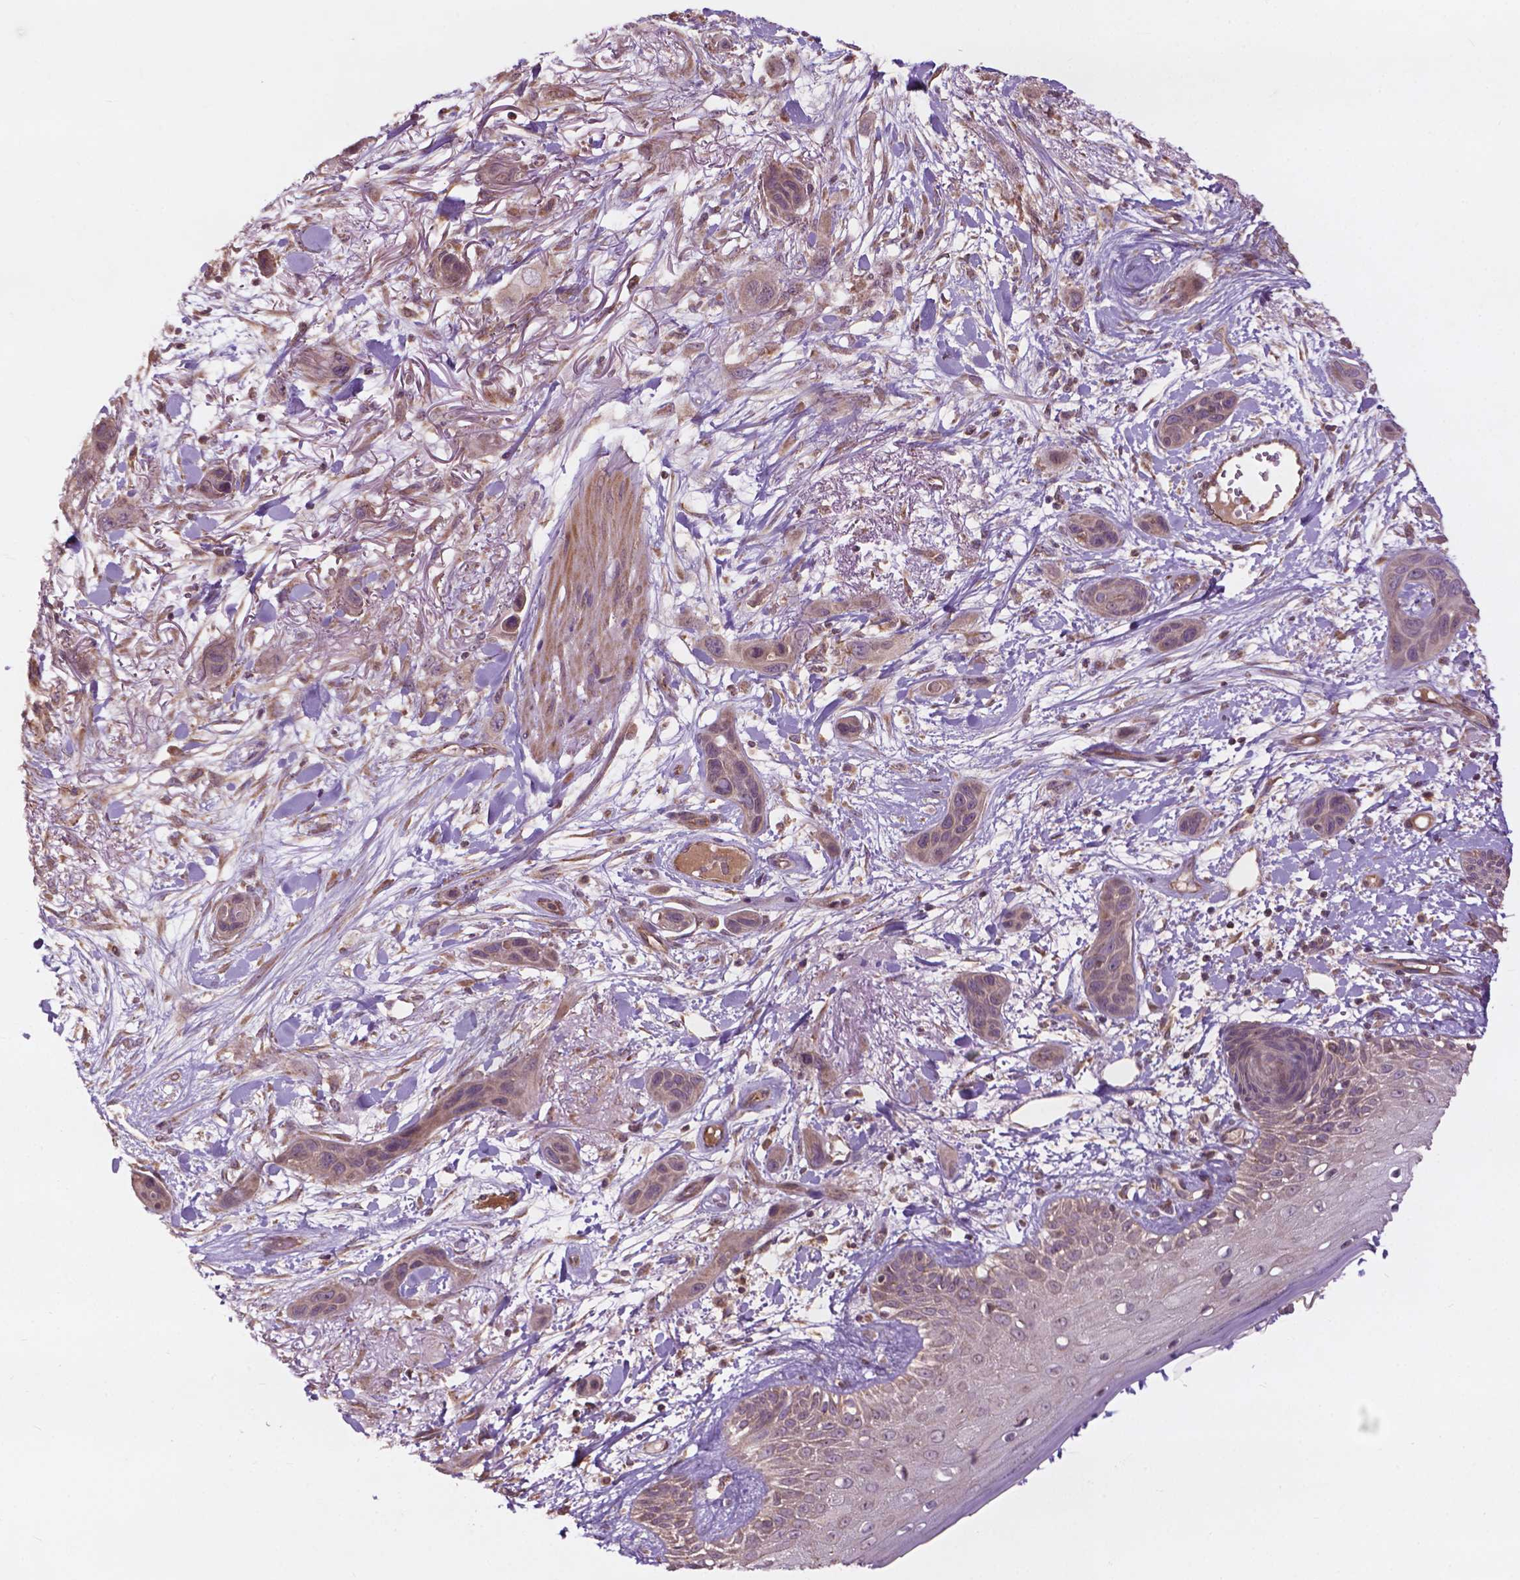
{"staining": {"intensity": "negative", "quantity": "none", "location": "none"}, "tissue": "skin cancer", "cell_type": "Tumor cells", "image_type": "cancer", "snomed": [{"axis": "morphology", "description": "Squamous cell carcinoma, NOS"}, {"axis": "topography", "description": "Skin"}], "caption": "IHC of skin cancer (squamous cell carcinoma) exhibits no positivity in tumor cells.", "gene": "CDC42BPA", "patient": {"sex": "male", "age": 79}}